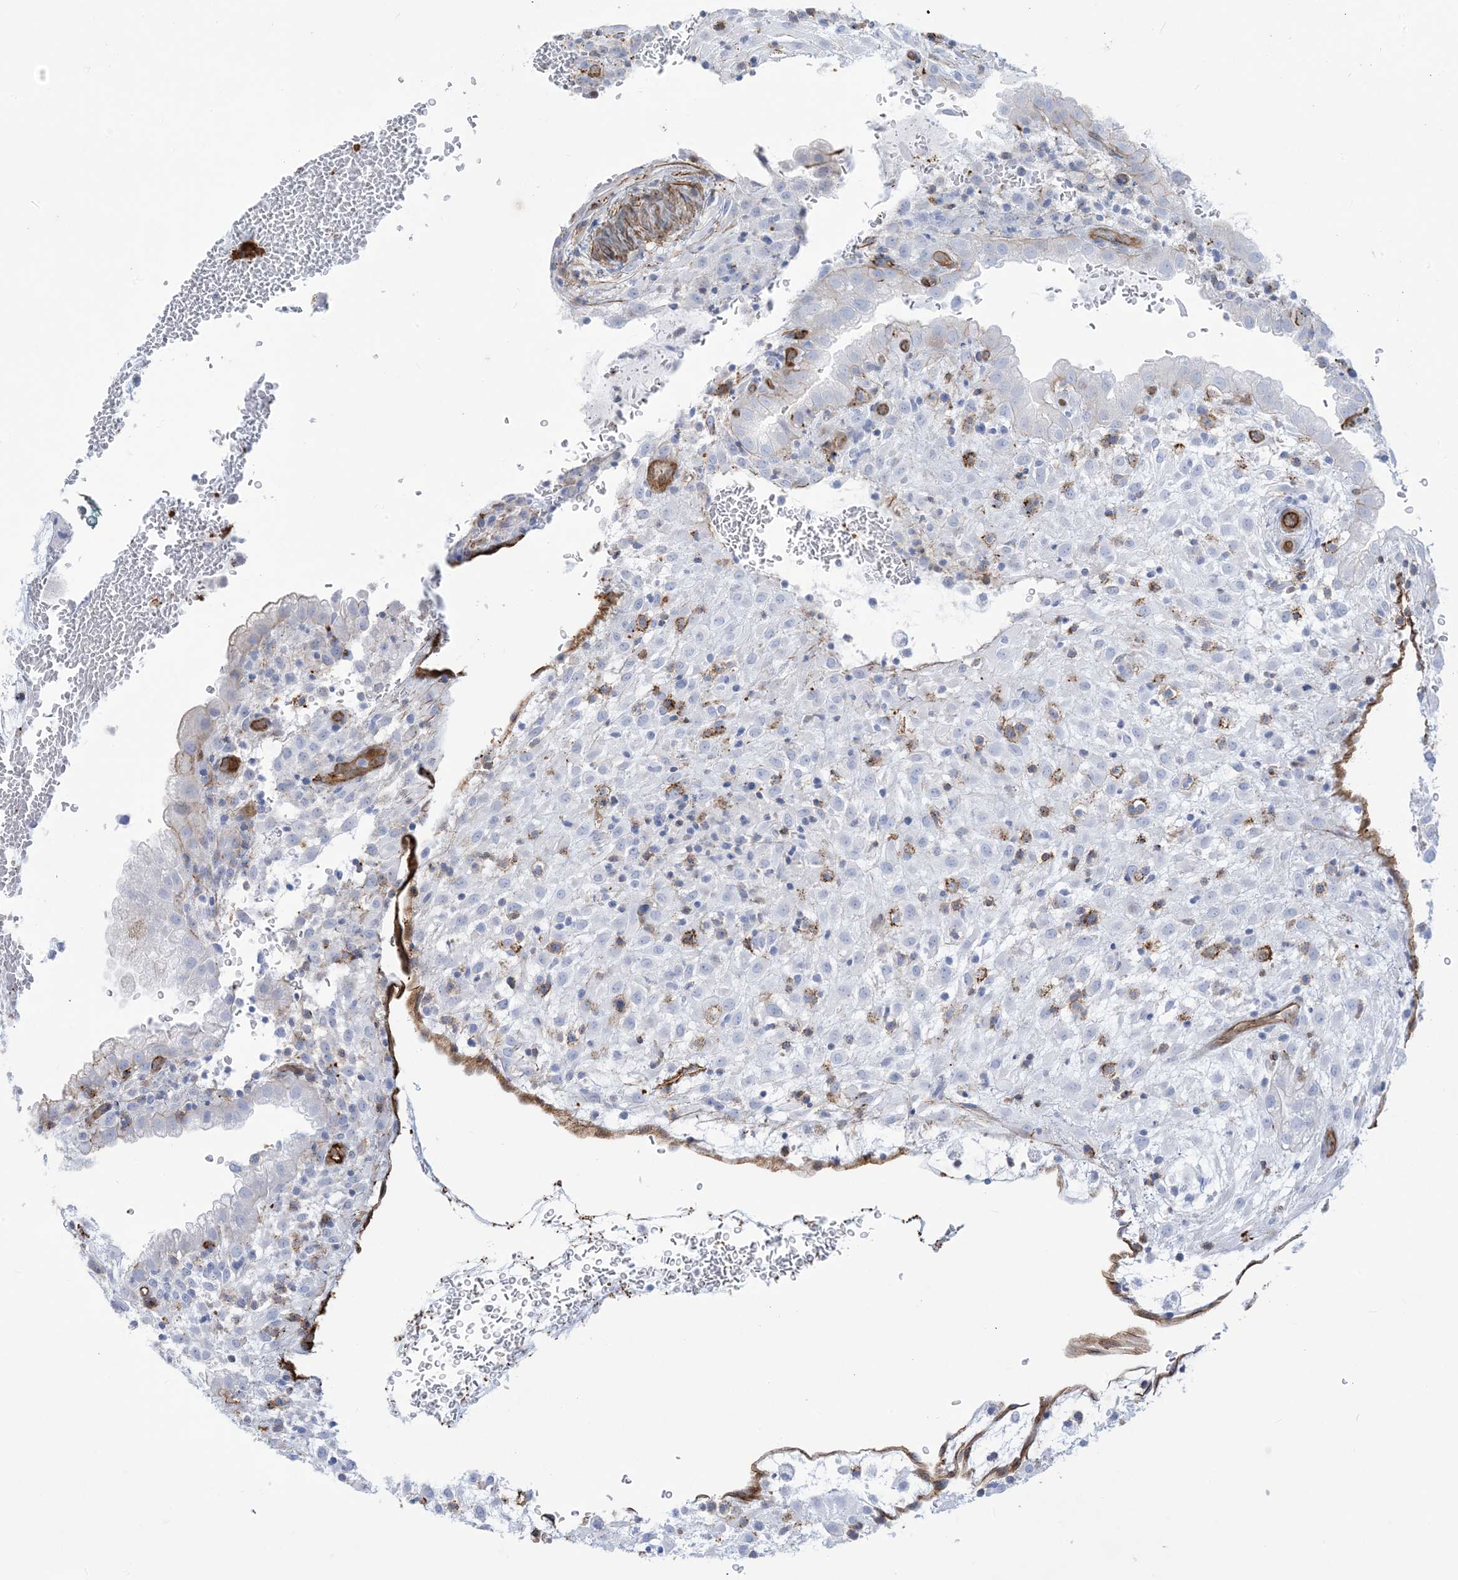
{"staining": {"intensity": "strong", "quantity": "25%-75%", "location": "cytoplasmic/membranous"}, "tissue": "placenta", "cell_type": "Decidual cells", "image_type": "normal", "snomed": [{"axis": "morphology", "description": "Normal tissue, NOS"}, {"axis": "topography", "description": "Placenta"}], "caption": "Decidual cells reveal strong cytoplasmic/membranous staining in approximately 25%-75% of cells in unremarkable placenta. (DAB (3,3'-diaminobenzidine) = brown stain, brightfield microscopy at high magnification).", "gene": "B3GNT7", "patient": {"sex": "female", "age": 35}}